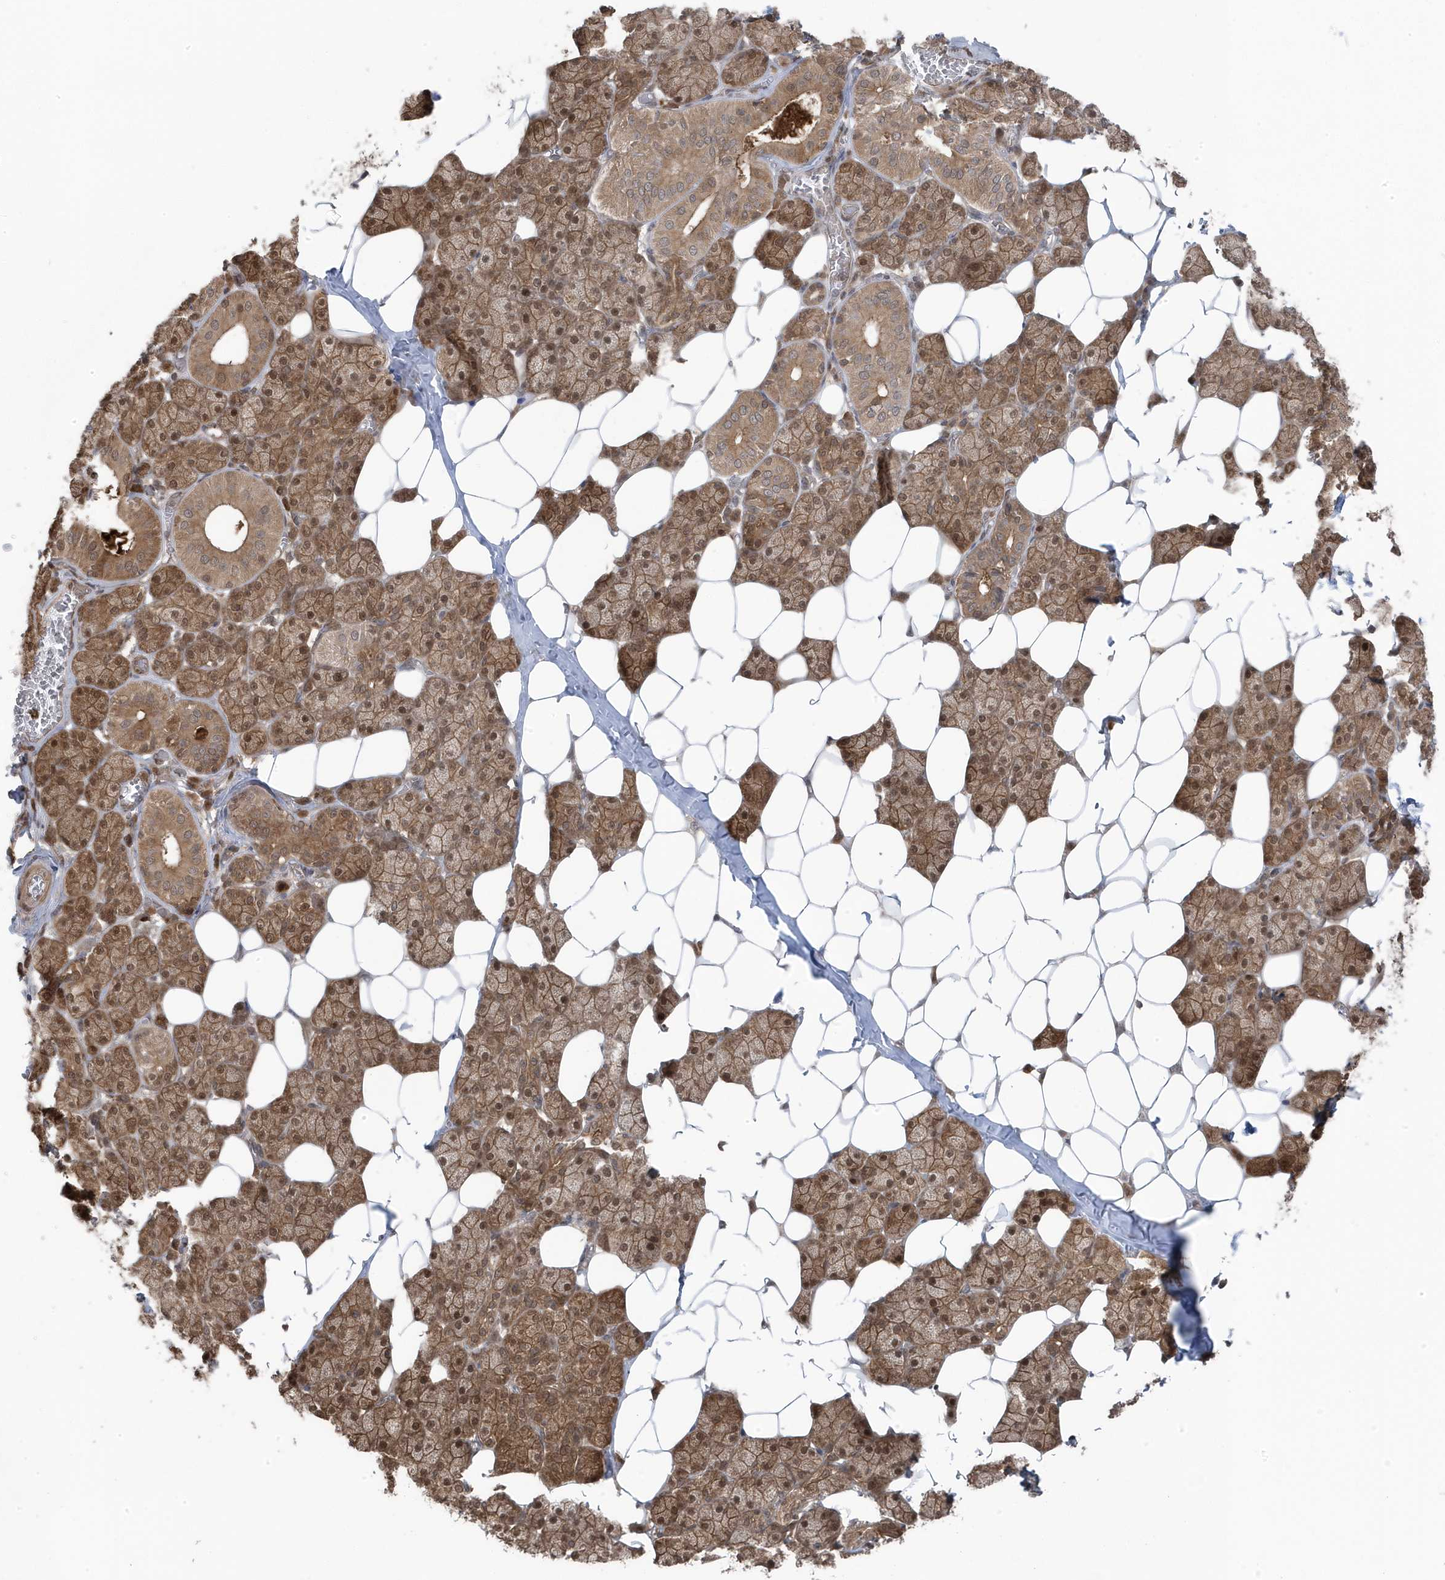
{"staining": {"intensity": "moderate", "quantity": ">75%", "location": "cytoplasmic/membranous,nuclear"}, "tissue": "salivary gland", "cell_type": "Glandular cells", "image_type": "normal", "snomed": [{"axis": "morphology", "description": "Normal tissue, NOS"}, {"axis": "topography", "description": "Salivary gland"}], "caption": "The micrograph exhibits a brown stain indicating the presence of a protein in the cytoplasmic/membranous,nuclear of glandular cells in salivary gland. (Stains: DAB (3,3'-diaminobenzidine) in brown, nuclei in blue, Microscopy: brightfield microscopy at high magnification).", "gene": "MAPK1IP1L", "patient": {"sex": "female", "age": 33}}